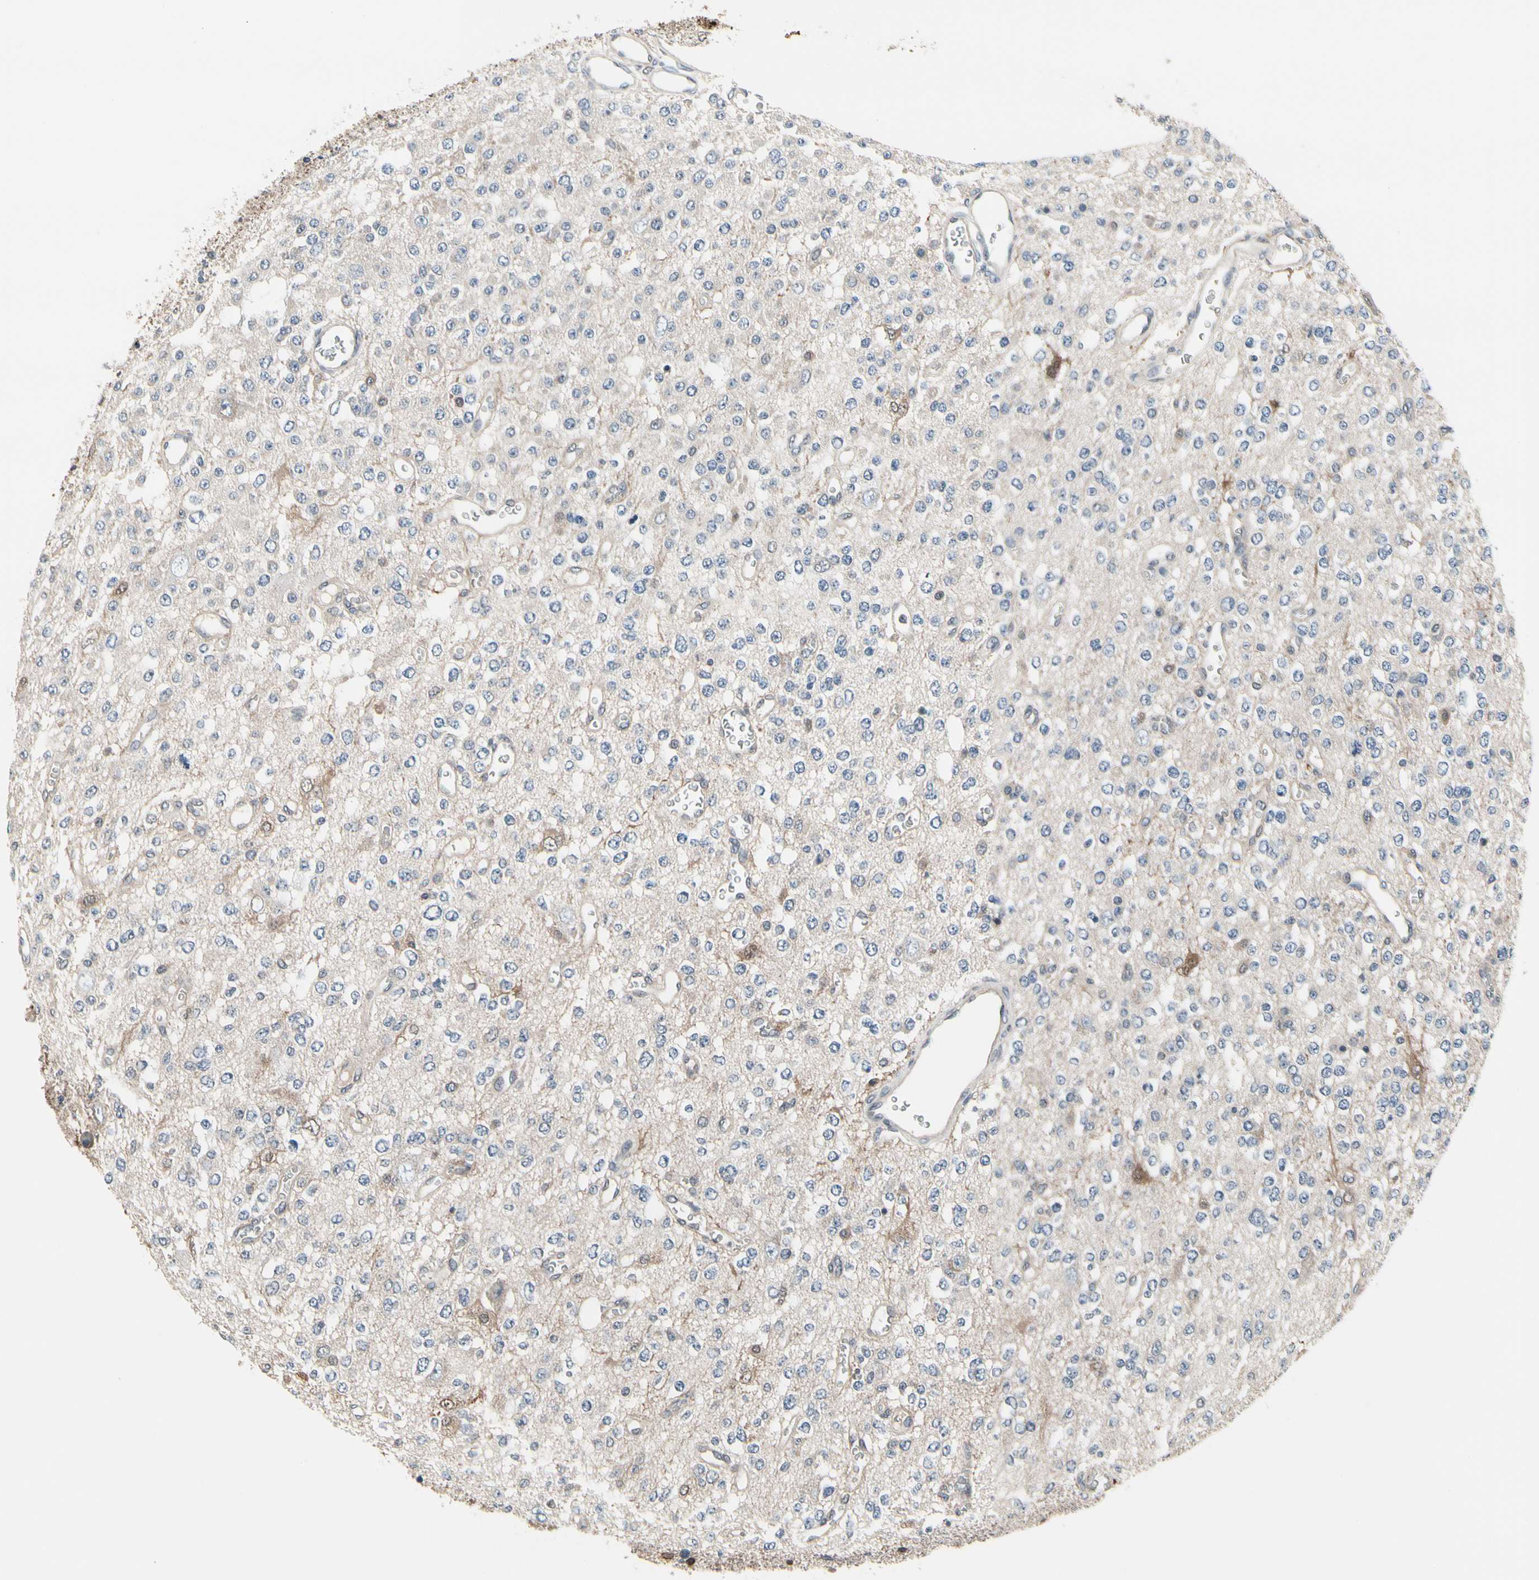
{"staining": {"intensity": "negative", "quantity": "none", "location": "none"}, "tissue": "glioma", "cell_type": "Tumor cells", "image_type": "cancer", "snomed": [{"axis": "morphology", "description": "Glioma, malignant, Low grade"}, {"axis": "topography", "description": "Brain"}], "caption": "Tumor cells are negative for protein expression in human low-grade glioma (malignant).", "gene": "PRDX6", "patient": {"sex": "male", "age": 38}}